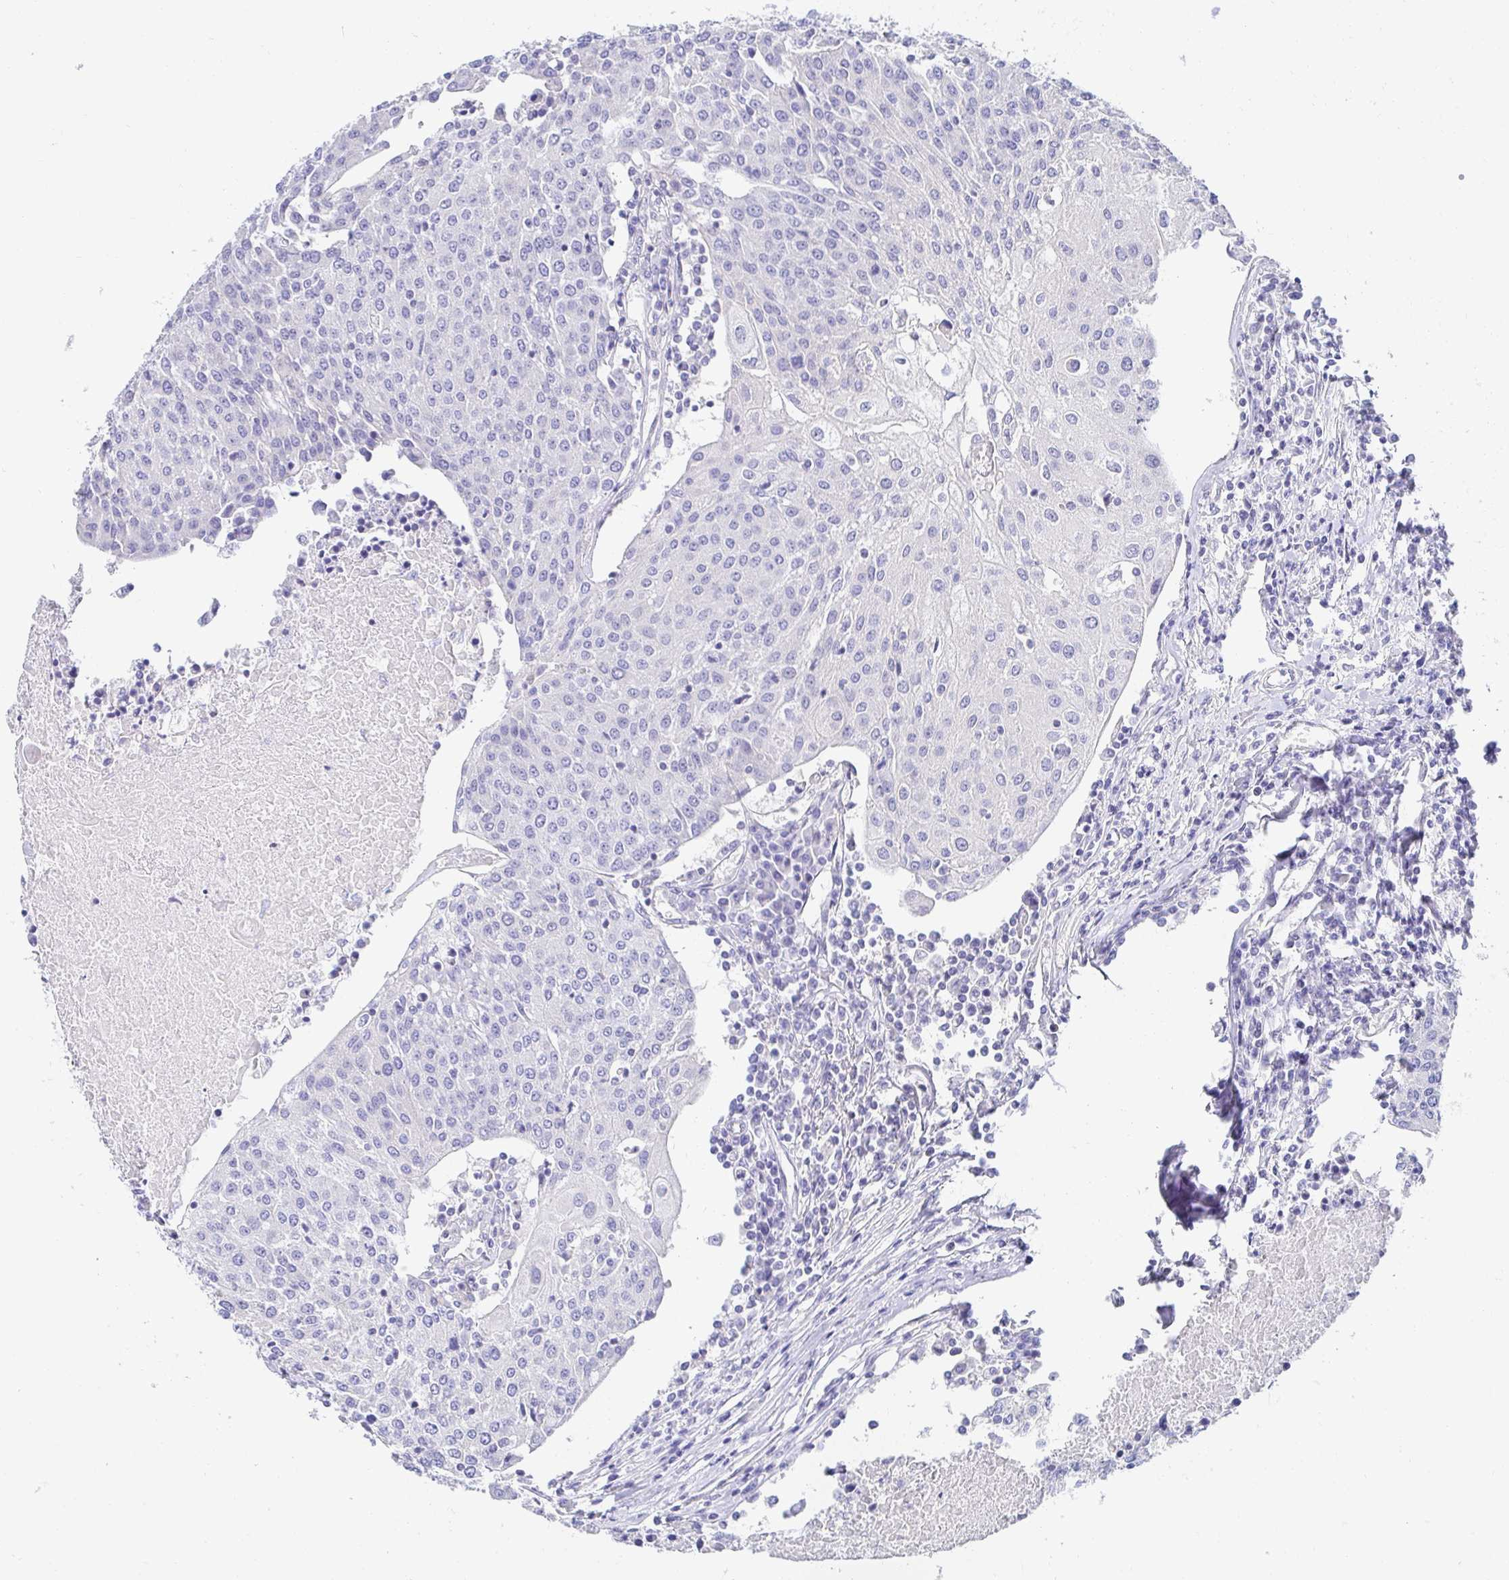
{"staining": {"intensity": "negative", "quantity": "none", "location": "none"}, "tissue": "urothelial cancer", "cell_type": "Tumor cells", "image_type": "cancer", "snomed": [{"axis": "morphology", "description": "Urothelial carcinoma, High grade"}, {"axis": "topography", "description": "Urinary bladder"}], "caption": "High power microscopy photomicrograph of an immunohistochemistry (IHC) photomicrograph of urothelial carcinoma (high-grade), revealing no significant positivity in tumor cells.", "gene": "AKAP14", "patient": {"sex": "female", "age": 85}}